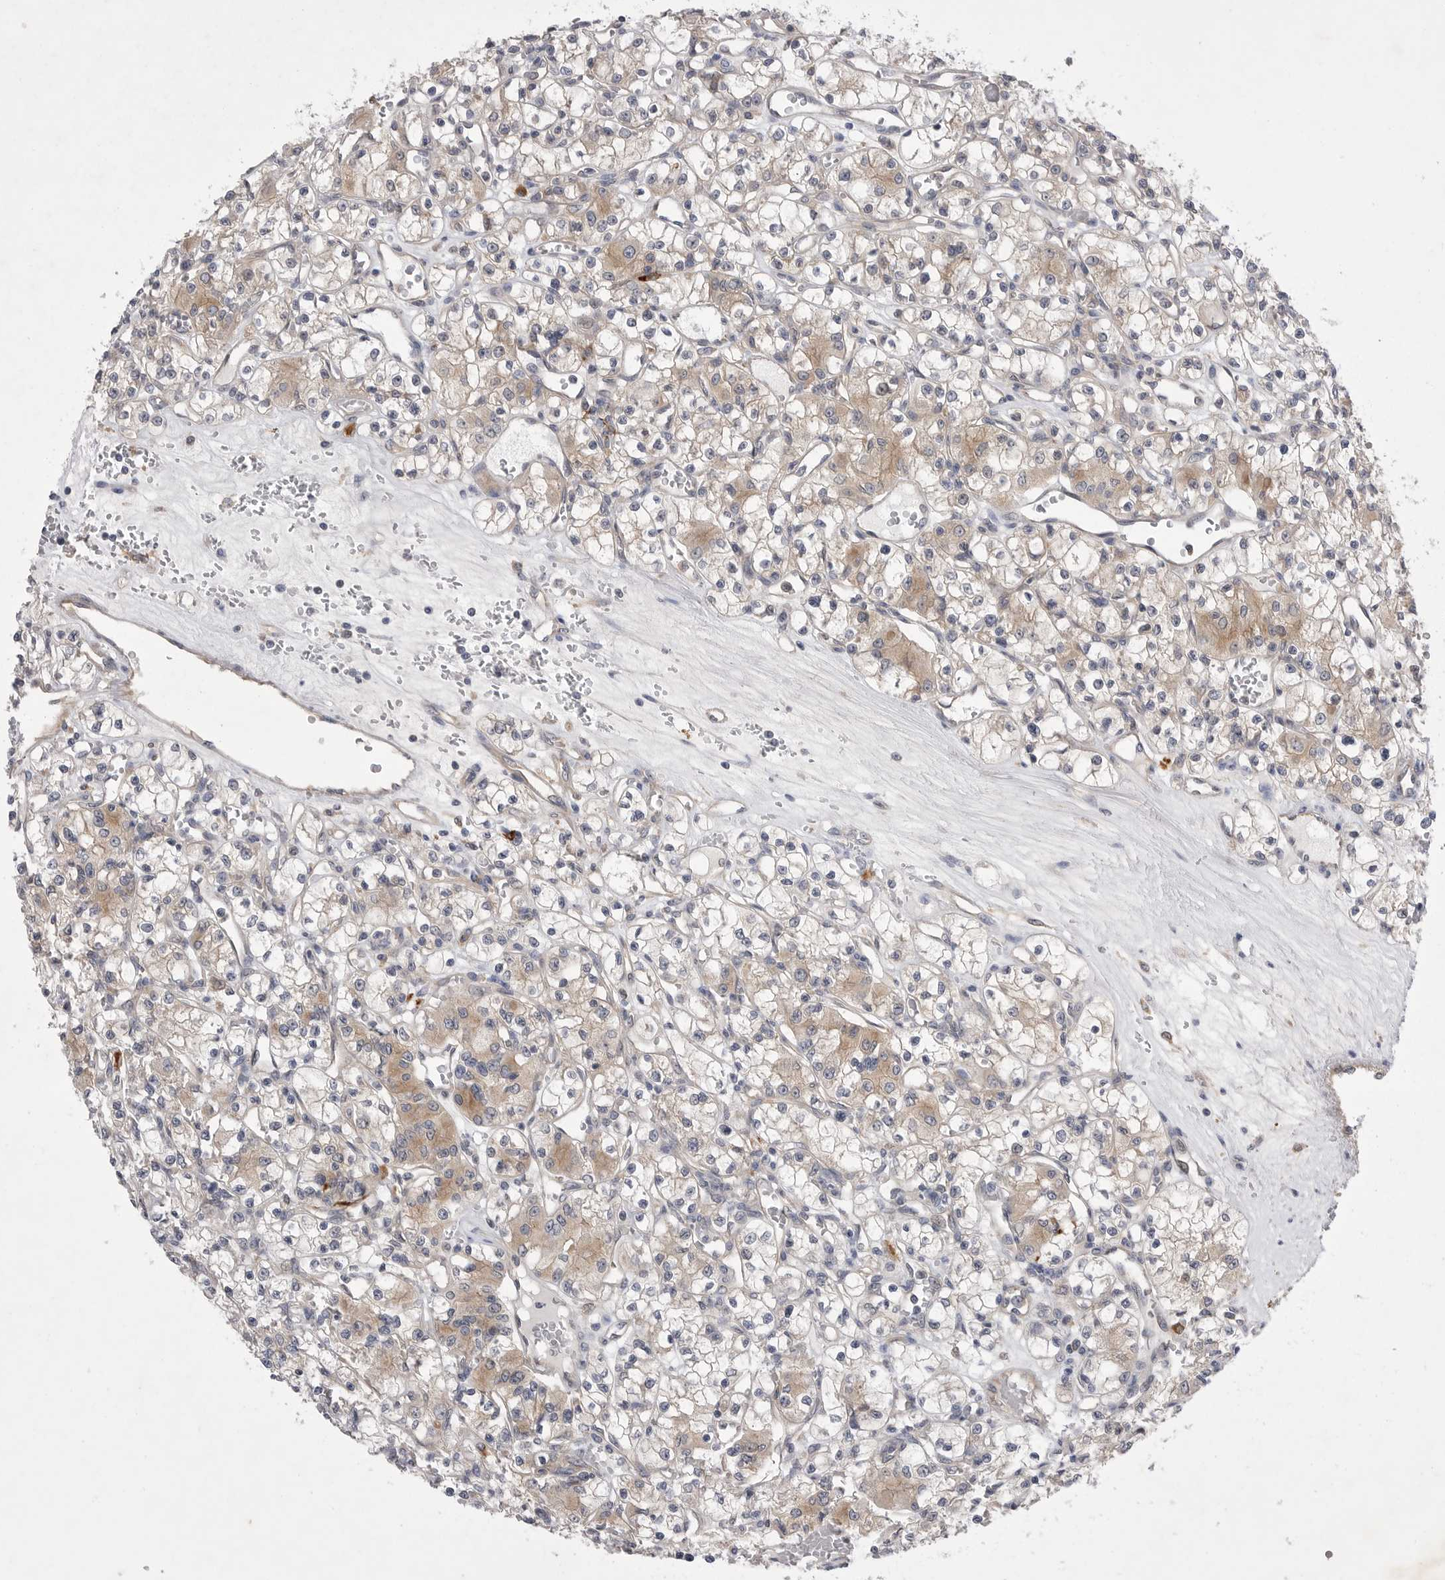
{"staining": {"intensity": "weak", "quantity": "25%-75%", "location": "cytoplasmic/membranous"}, "tissue": "renal cancer", "cell_type": "Tumor cells", "image_type": "cancer", "snomed": [{"axis": "morphology", "description": "Adenocarcinoma, NOS"}, {"axis": "topography", "description": "Kidney"}], "caption": "Immunohistochemistry (IHC) (DAB) staining of human renal adenocarcinoma exhibits weak cytoplasmic/membranous protein staining in about 25%-75% of tumor cells.", "gene": "VAC14", "patient": {"sex": "female", "age": 59}}